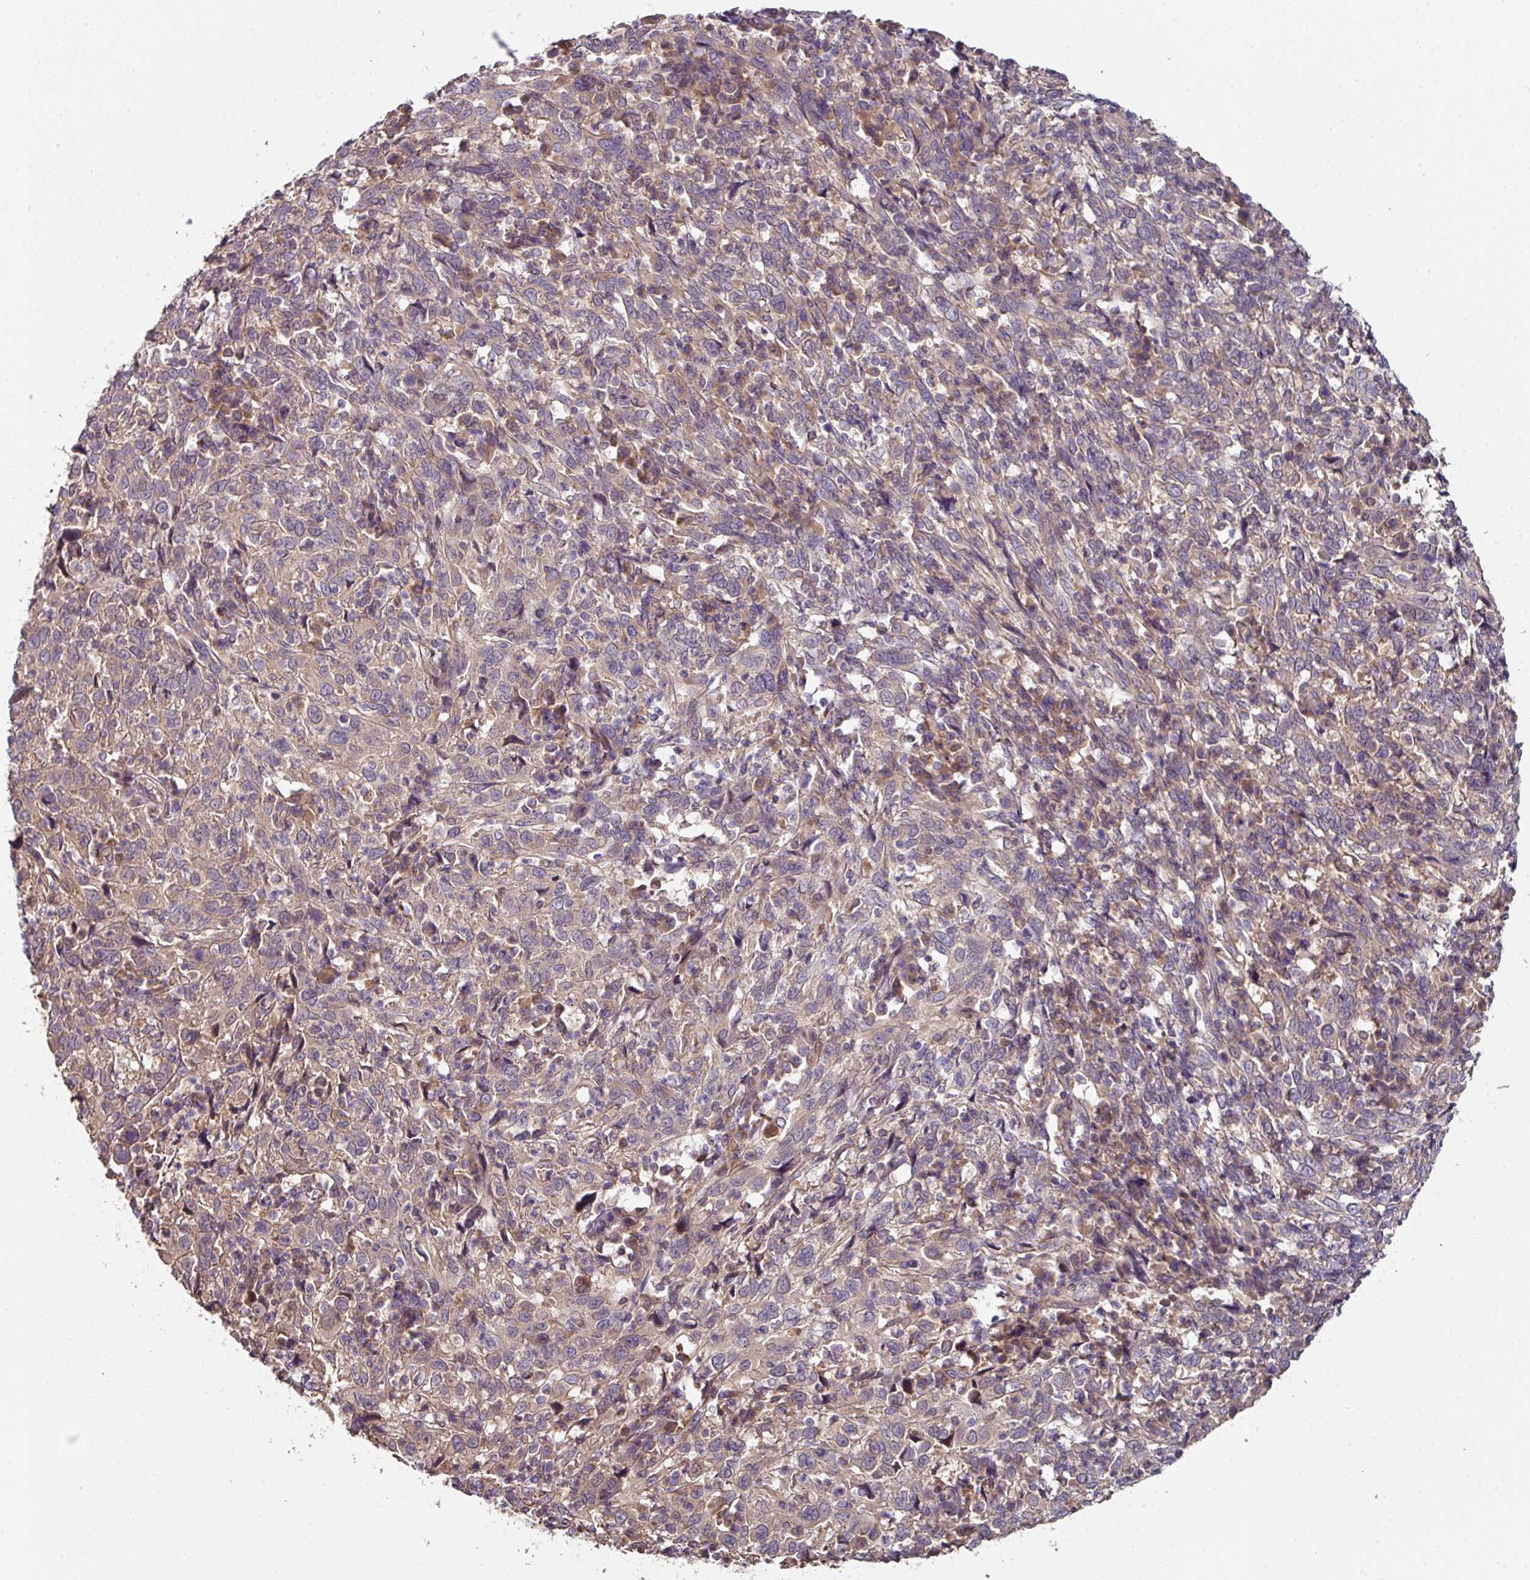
{"staining": {"intensity": "negative", "quantity": "none", "location": "none"}, "tissue": "cervical cancer", "cell_type": "Tumor cells", "image_type": "cancer", "snomed": [{"axis": "morphology", "description": "Squamous cell carcinoma, NOS"}, {"axis": "topography", "description": "Cervix"}], "caption": "The photomicrograph reveals no significant staining in tumor cells of cervical cancer. The staining was performed using DAB (3,3'-diaminobenzidine) to visualize the protein expression in brown, while the nuclei were stained in blue with hematoxylin (Magnification: 20x).", "gene": "C4orf48", "patient": {"sex": "female", "age": 46}}